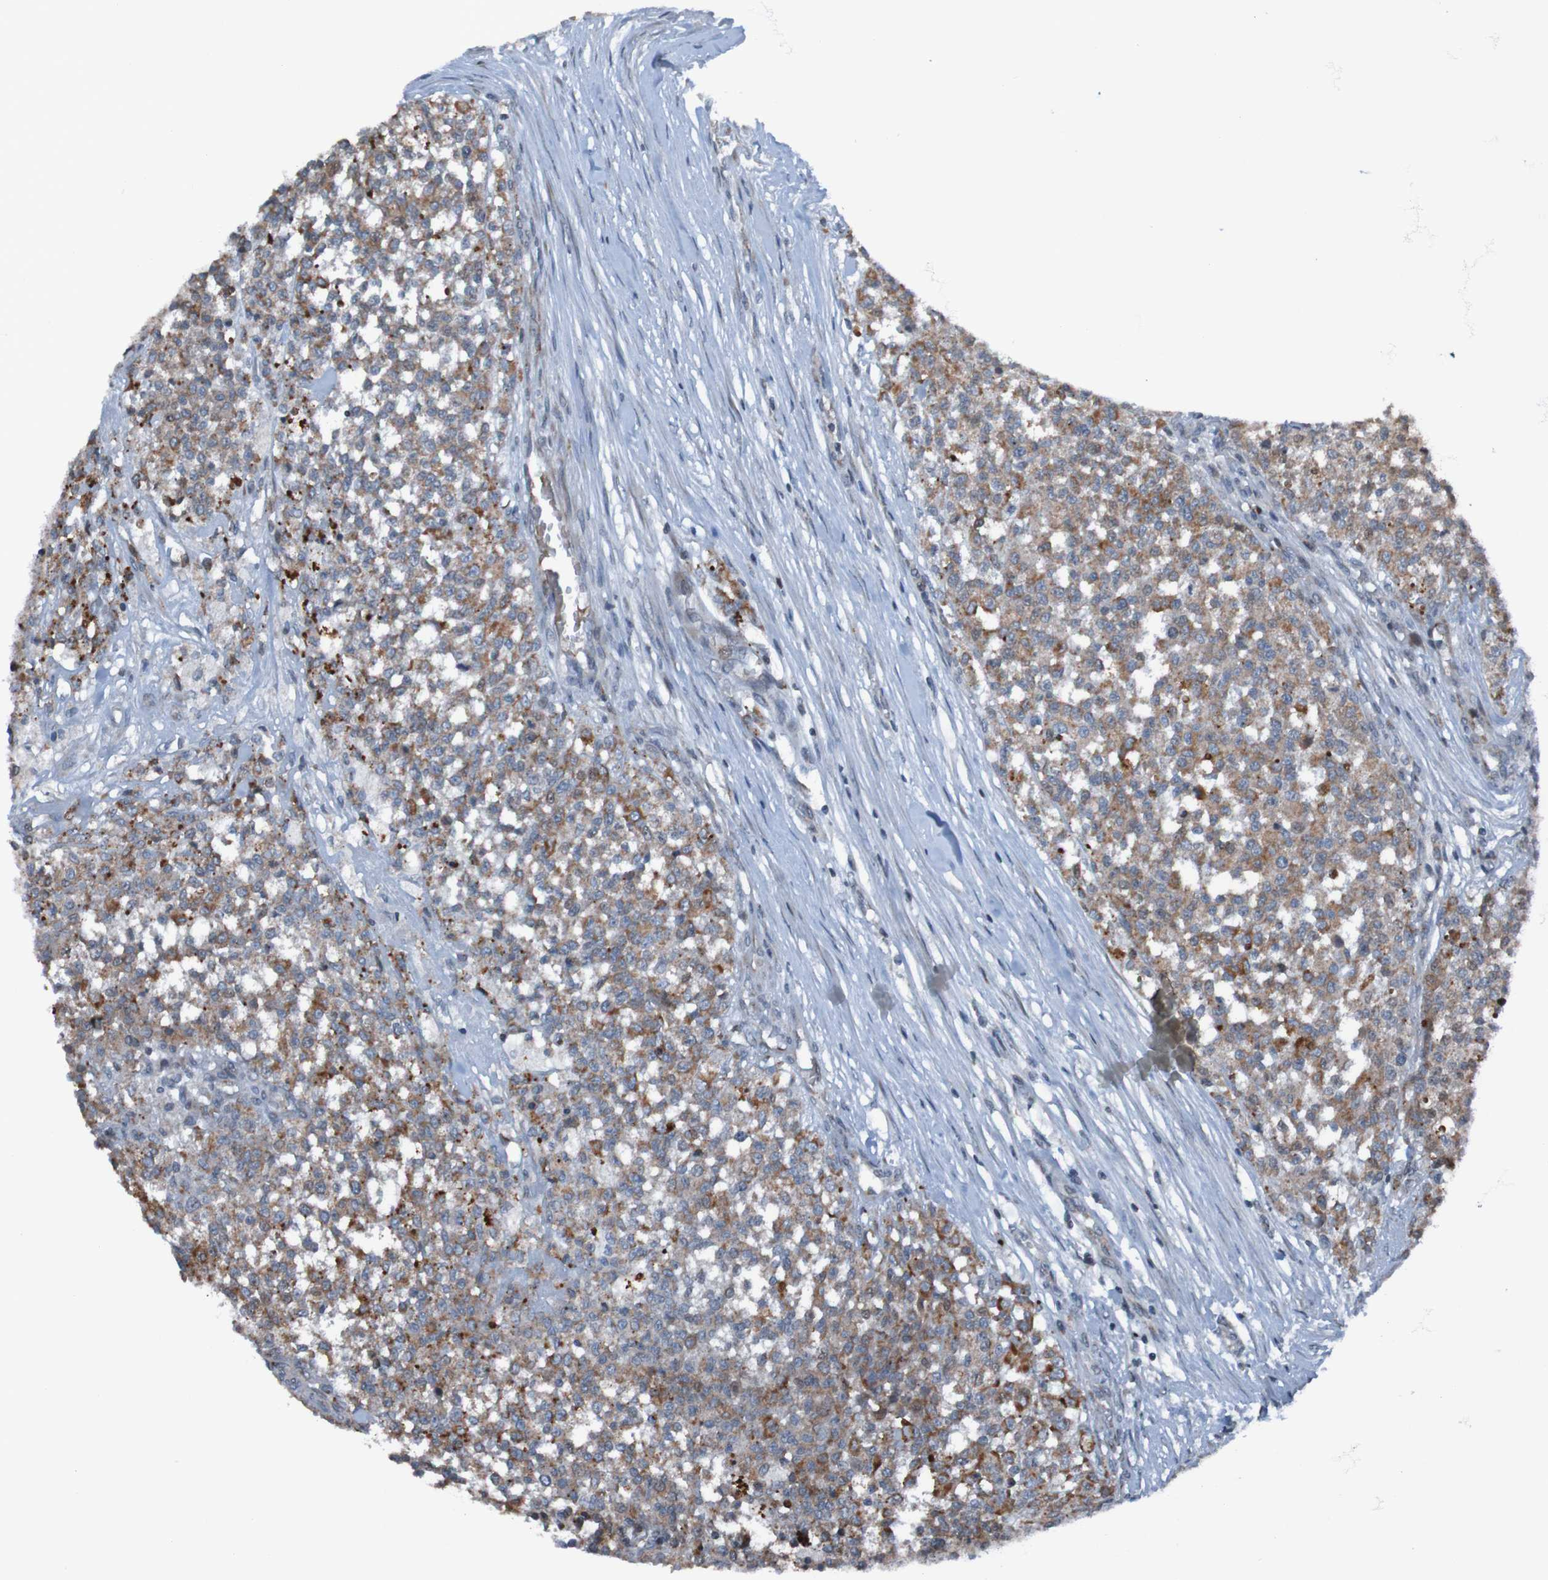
{"staining": {"intensity": "moderate", "quantity": ">75%", "location": "cytoplasmic/membranous"}, "tissue": "testis cancer", "cell_type": "Tumor cells", "image_type": "cancer", "snomed": [{"axis": "morphology", "description": "Seminoma, NOS"}, {"axis": "topography", "description": "Testis"}], "caption": "Testis cancer was stained to show a protein in brown. There is medium levels of moderate cytoplasmic/membranous staining in about >75% of tumor cells.", "gene": "UNG", "patient": {"sex": "male", "age": 59}}